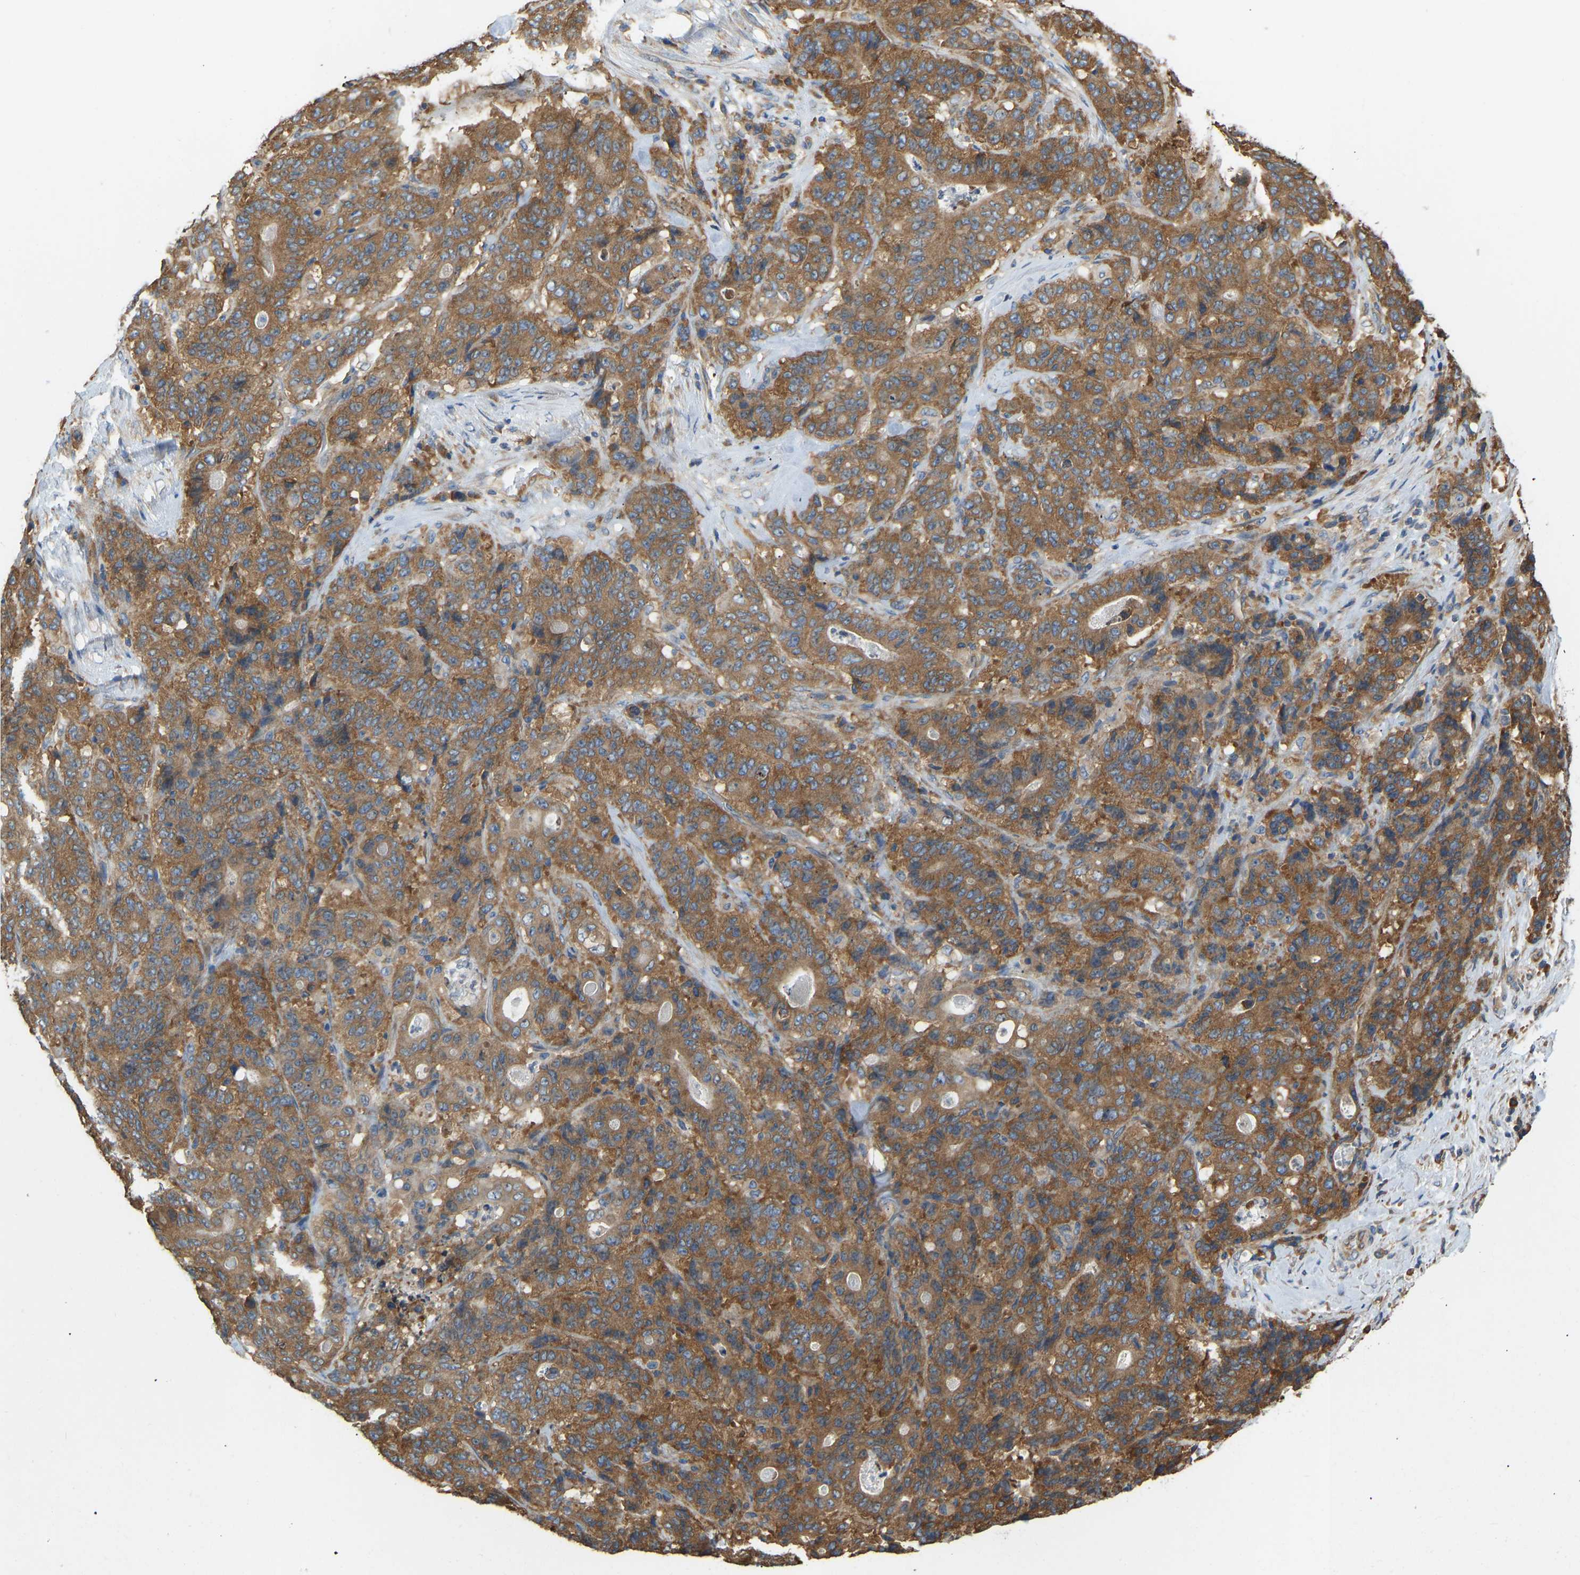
{"staining": {"intensity": "moderate", "quantity": ">75%", "location": "cytoplasmic/membranous"}, "tissue": "stomach cancer", "cell_type": "Tumor cells", "image_type": "cancer", "snomed": [{"axis": "morphology", "description": "Adenocarcinoma, NOS"}, {"axis": "topography", "description": "Stomach"}], "caption": "Immunohistochemistry (IHC) of human adenocarcinoma (stomach) exhibits medium levels of moderate cytoplasmic/membranous expression in approximately >75% of tumor cells.", "gene": "RPS6KB2", "patient": {"sex": "female", "age": 73}}